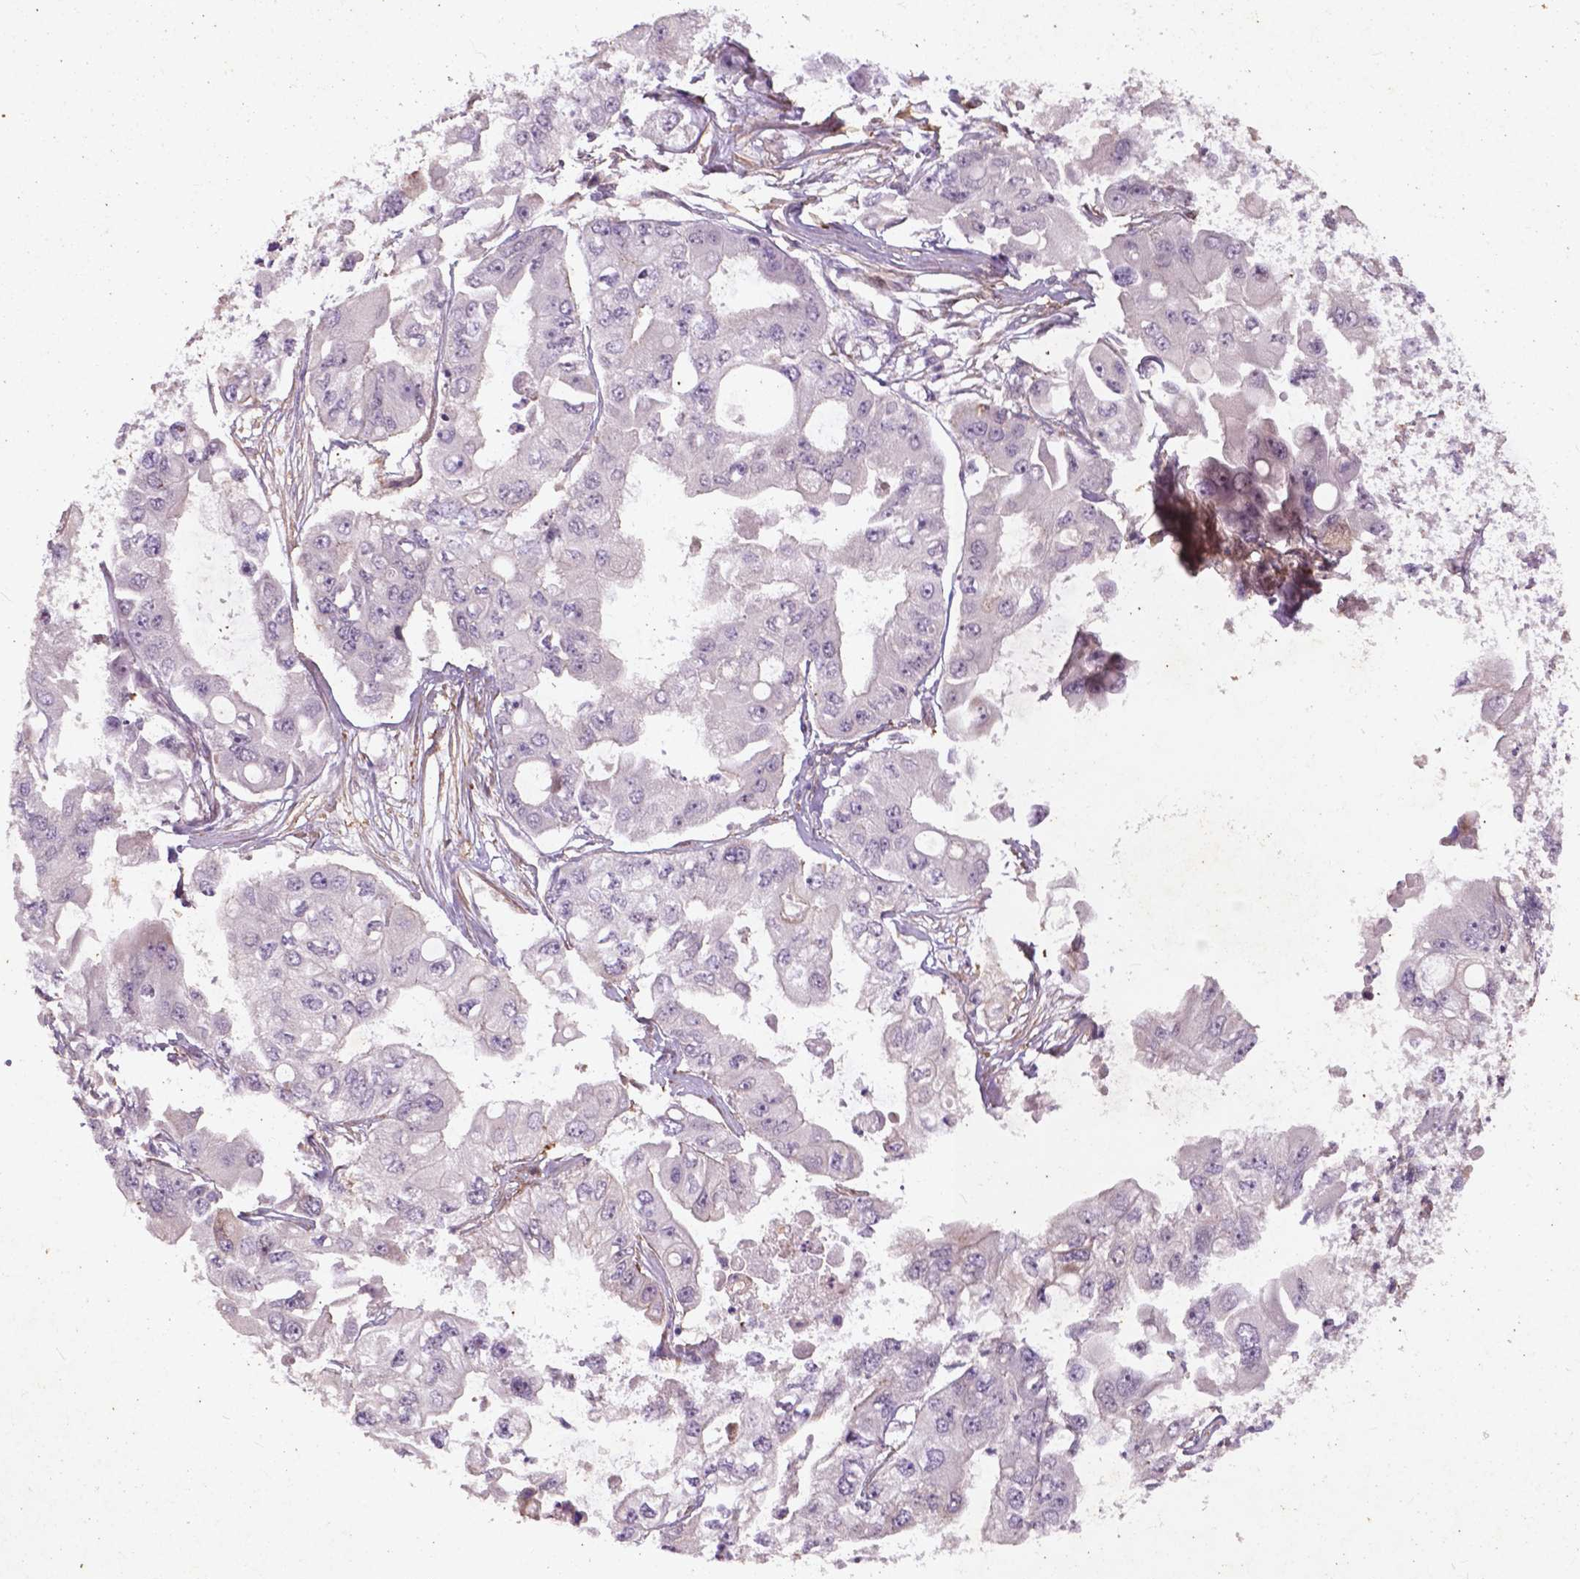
{"staining": {"intensity": "negative", "quantity": "none", "location": "none"}, "tissue": "ovarian cancer", "cell_type": "Tumor cells", "image_type": "cancer", "snomed": [{"axis": "morphology", "description": "Cystadenocarcinoma, serous, NOS"}, {"axis": "topography", "description": "Ovary"}], "caption": "The image displays no significant staining in tumor cells of ovarian serous cystadenocarcinoma.", "gene": "RFPL4B", "patient": {"sex": "female", "age": 56}}